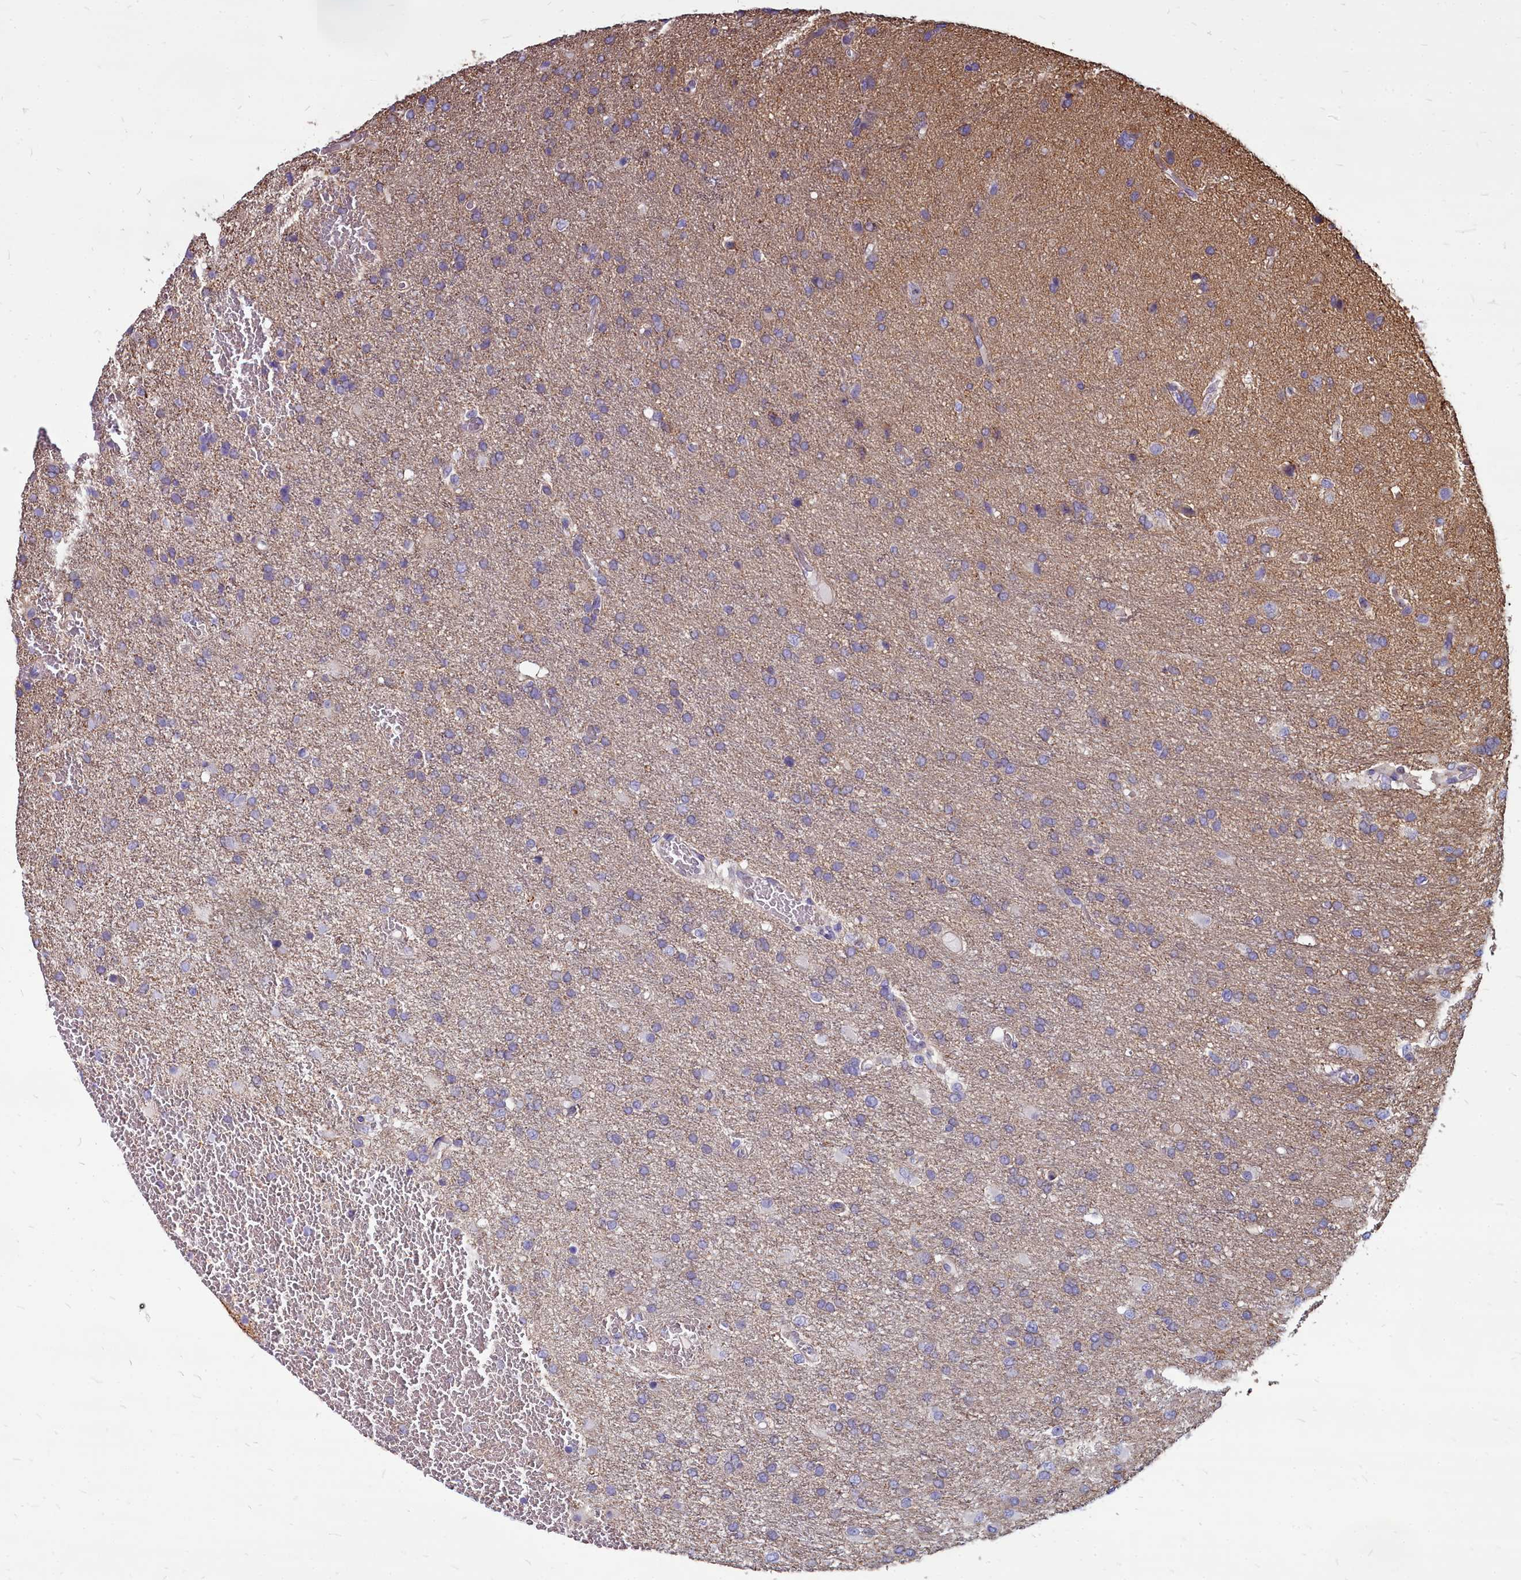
{"staining": {"intensity": "negative", "quantity": "none", "location": "none"}, "tissue": "glioma", "cell_type": "Tumor cells", "image_type": "cancer", "snomed": [{"axis": "morphology", "description": "Glioma, malignant, High grade"}, {"axis": "topography", "description": "Brain"}], "caption": "Human high-grade glioma (malignant) stained for a protein using IHC demonstrates no expression in tumor cells.", "gene": "TTC5", "patient": {"sex": "female", "age": 74}}